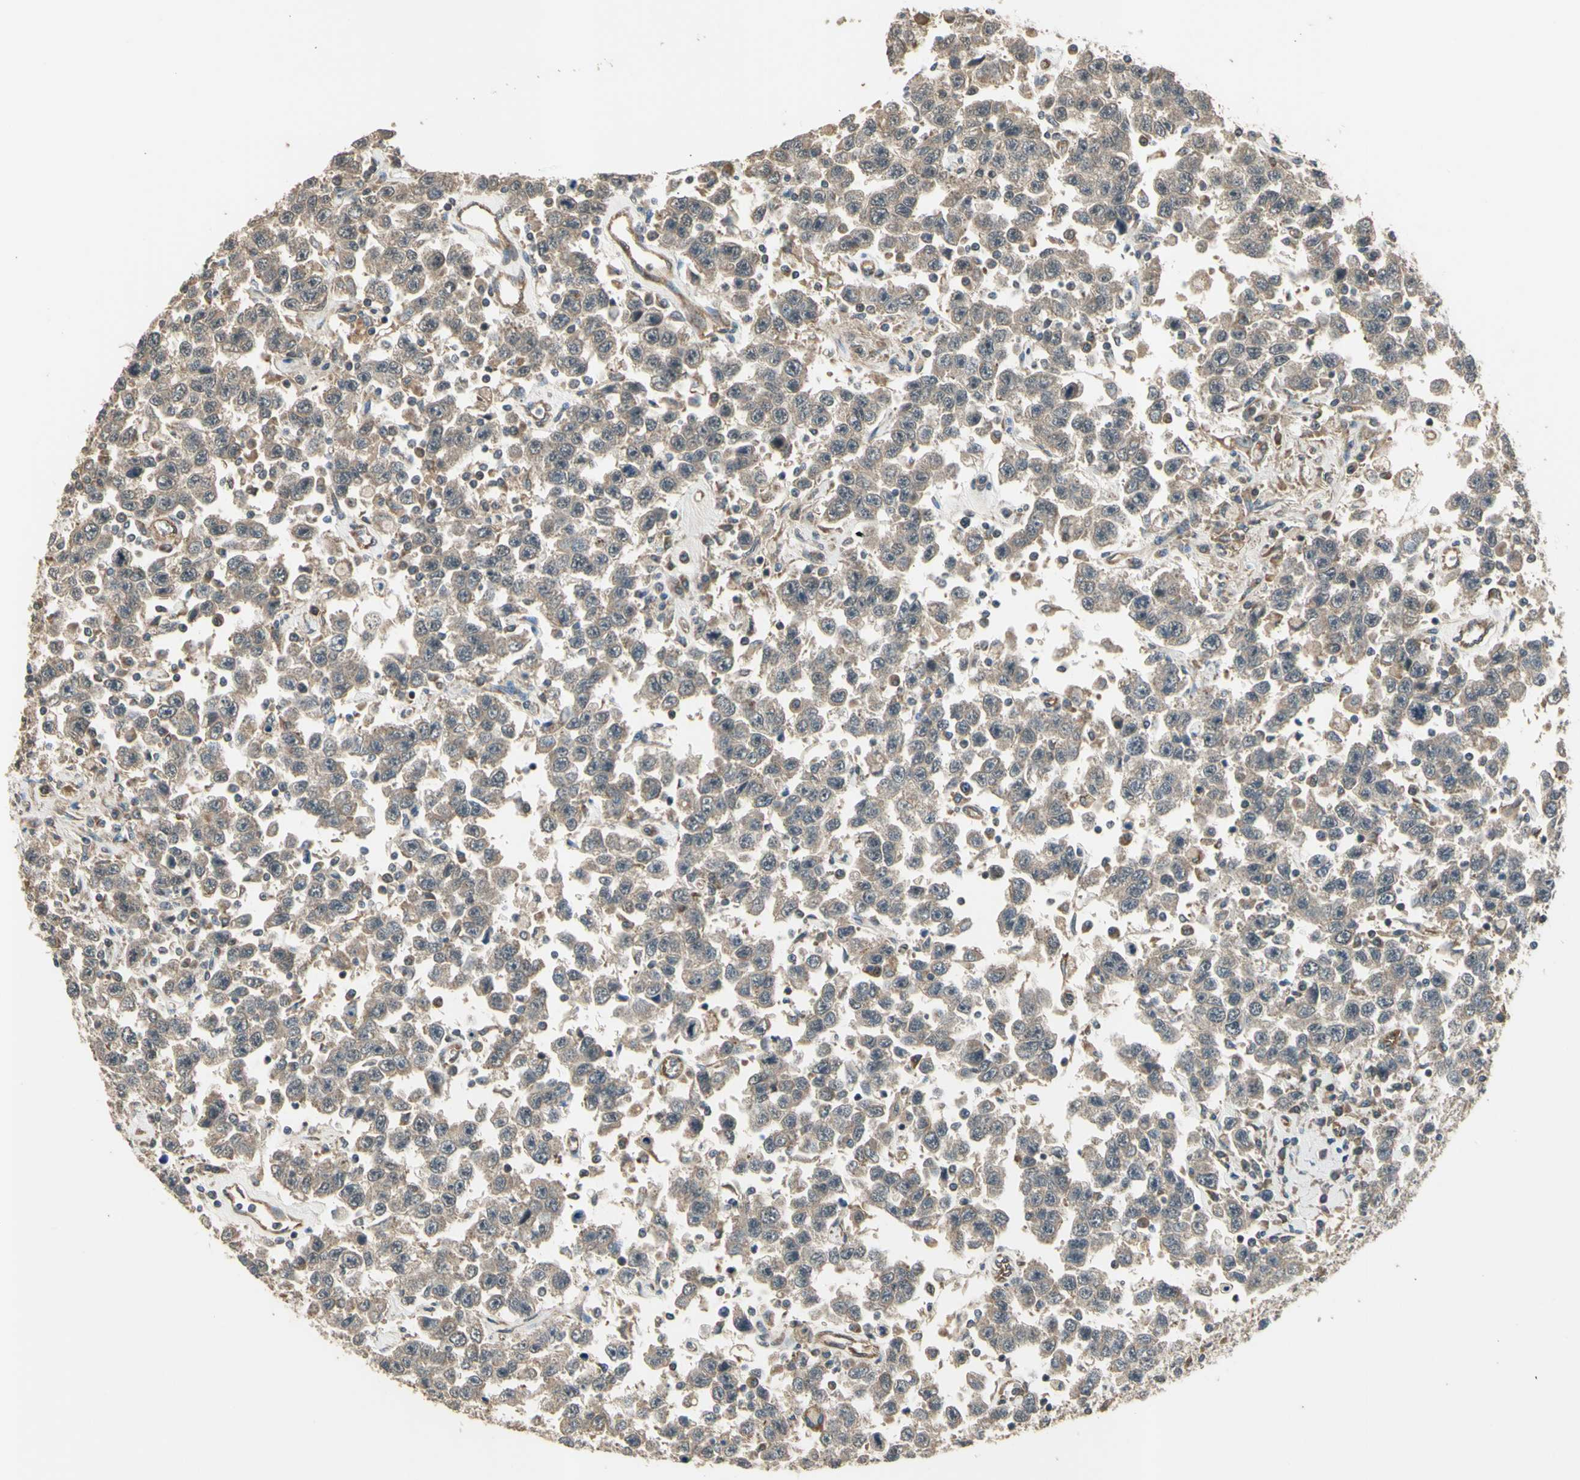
{"staining": {"intensity": "weak", "quantity": ">75%", "location": "cytoplasmic/membranous"}, "tissue": "testis cancer", "cell_type": "Tumor cells", "image_type": "cancer", "snomed": [{"axis": "morphology", "description": "Seminoma, NOS"}, {"axis": "topography", "description": "Testis"}], "caption": "Testis seminoma tissue shows weak cytoplasmic/membranous positivity in about >75% of tumor cells, visualized by immunohistochemistry. The protein is shown in brown color, while the nuclei are stained blue.", "gene": "EFNB2", "patient": {"sex": "male", "age": 41}}